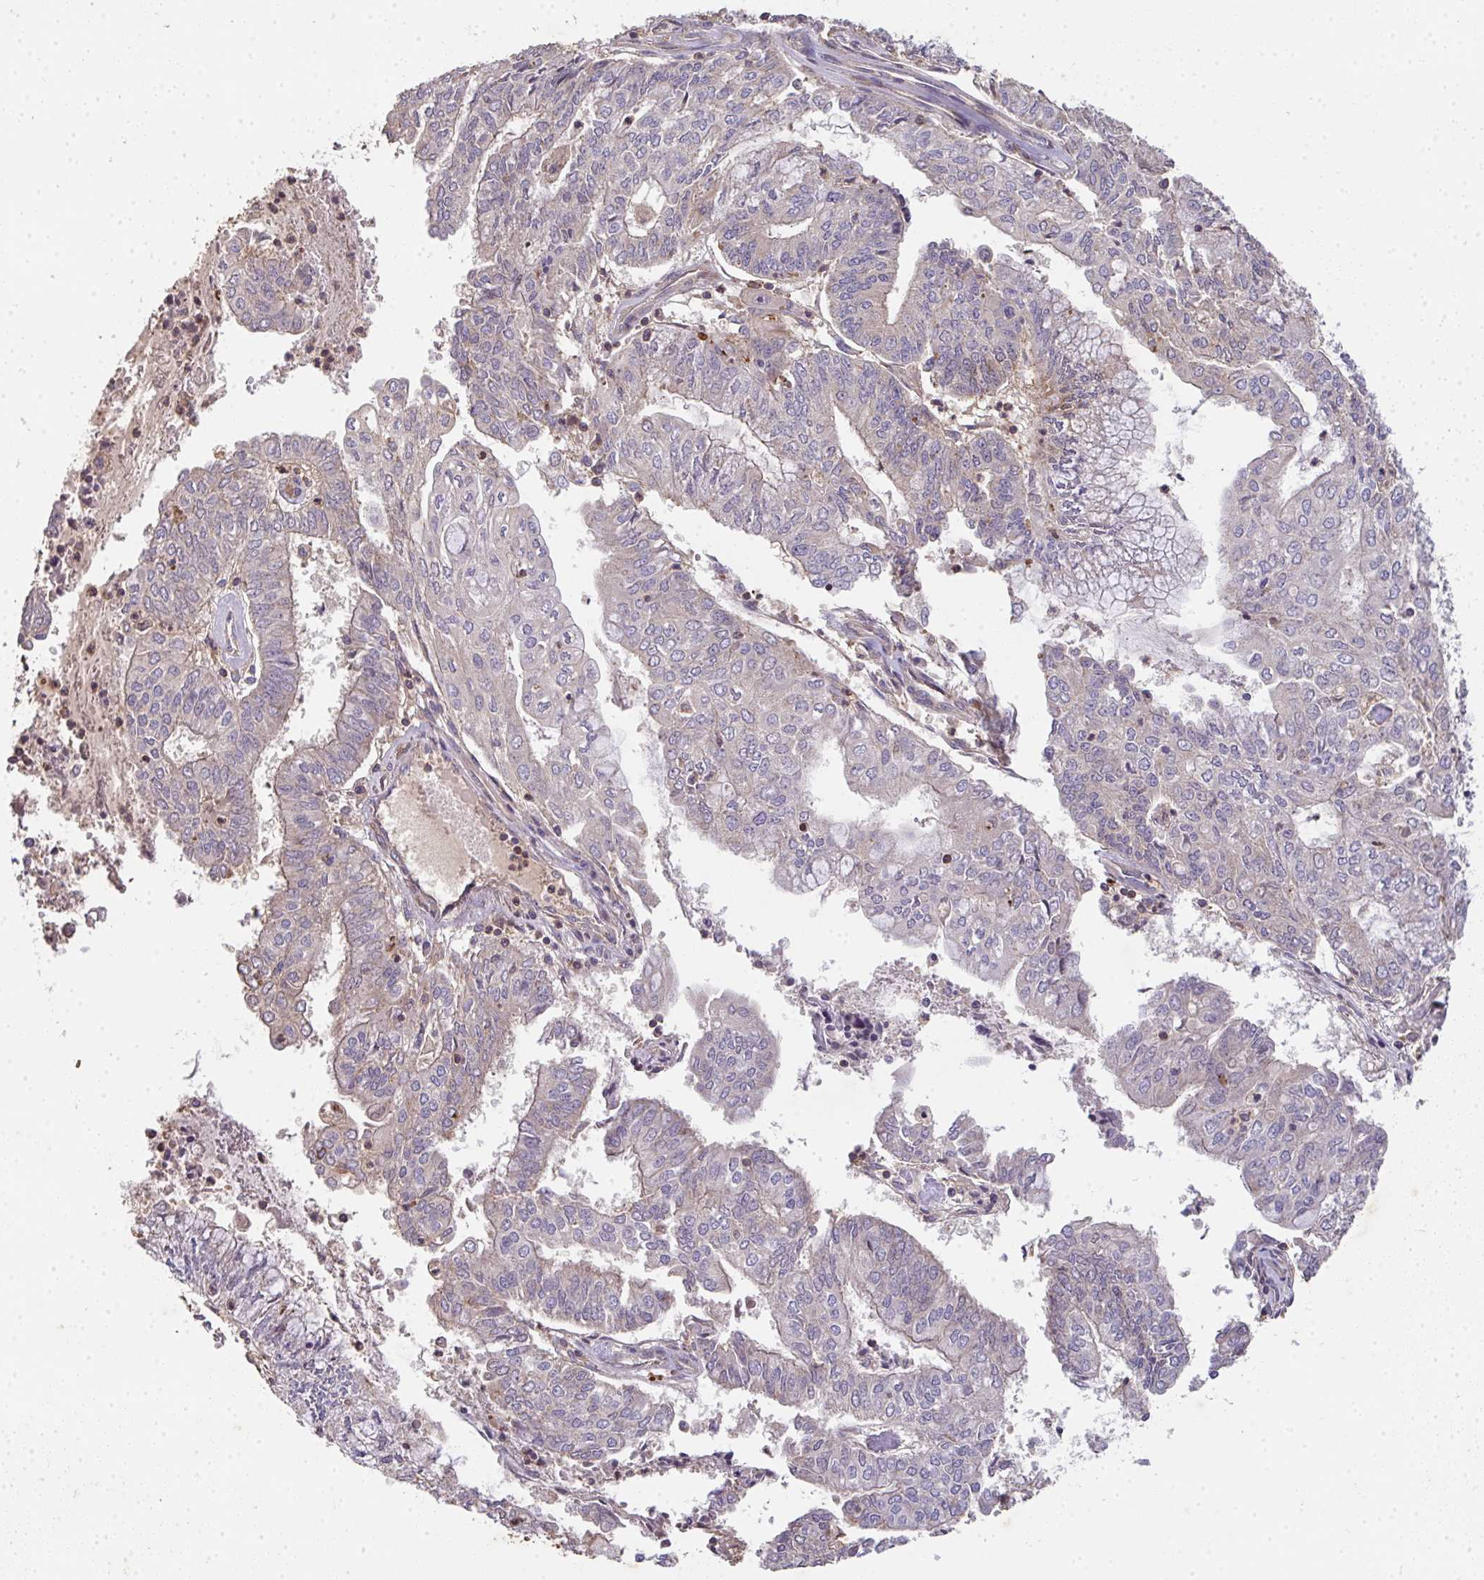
{"staining": {"intensity": "negative", "quantity": "none", "location": "none"}, "tissue": "endometrial cancer", "cell_type": "Tumor cells", "image_type": "cancer", "snomed": [{"axis": "morphology", "description": "Adenocarcinoma, NOS"}, {"axis": "topography", "description": "Endometrium"}], "caption": "The photomicrograph displays no significant positivity in tumor cells of endometrial adenocarcinoma.", "gene": "TNMD", "patient": {"sex": "female", "age": 61}}